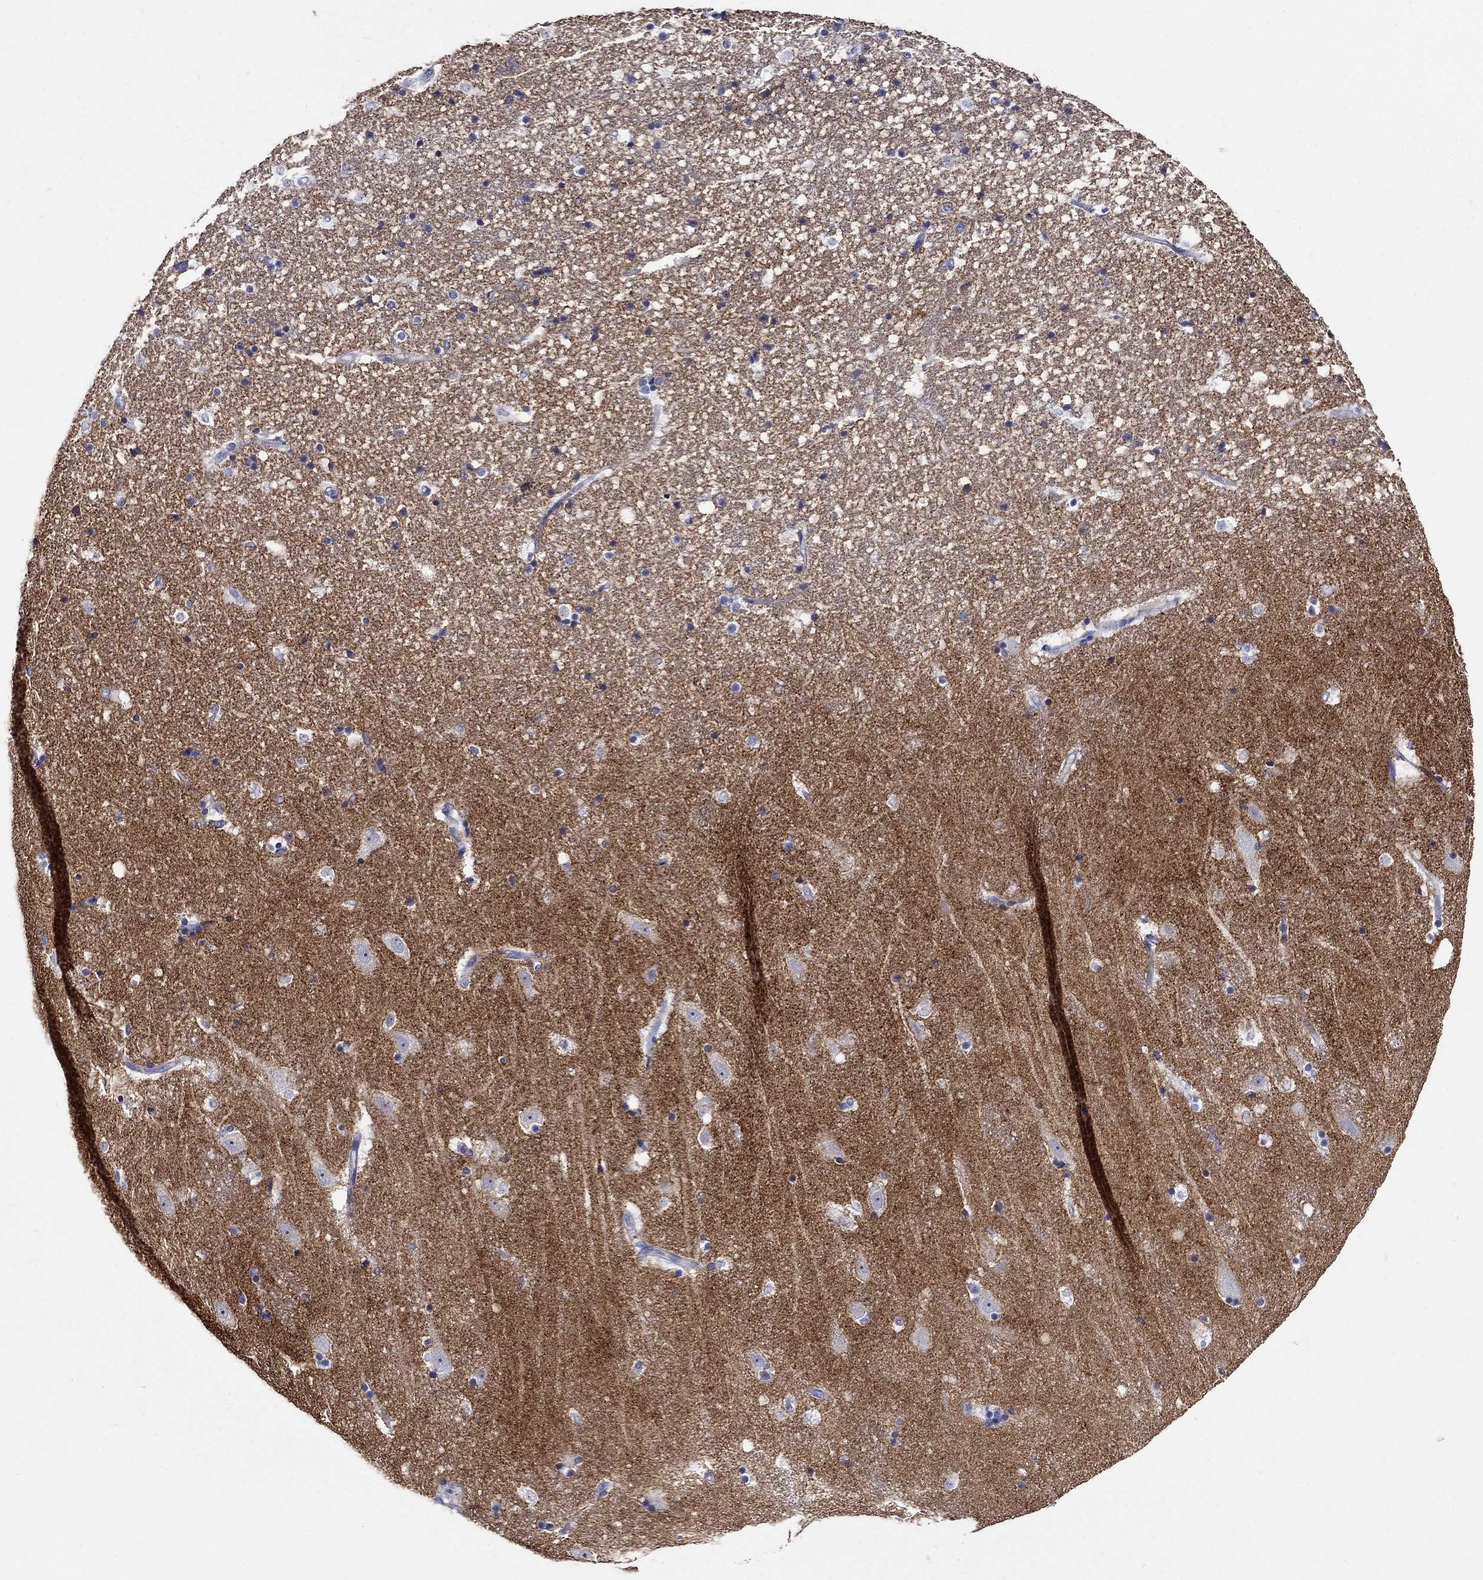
{"staining": {"intensity": "negative", "quantity": "none", "location": "none"}, "tissue": "hippocampus", "cell_type": "Glial cells", "image_type": "normal", "snomed": [{"axis": "morphology", "description": "Normal tissue, NOS"}, {"axis": "topography", "description": "Hippocampus"}], "caption": "The photomicrograph reveals no significant positivity in glial cells of hippocampus.", "gene": "SLC30A3", "patient": {"sex": "male", "age": 49}}